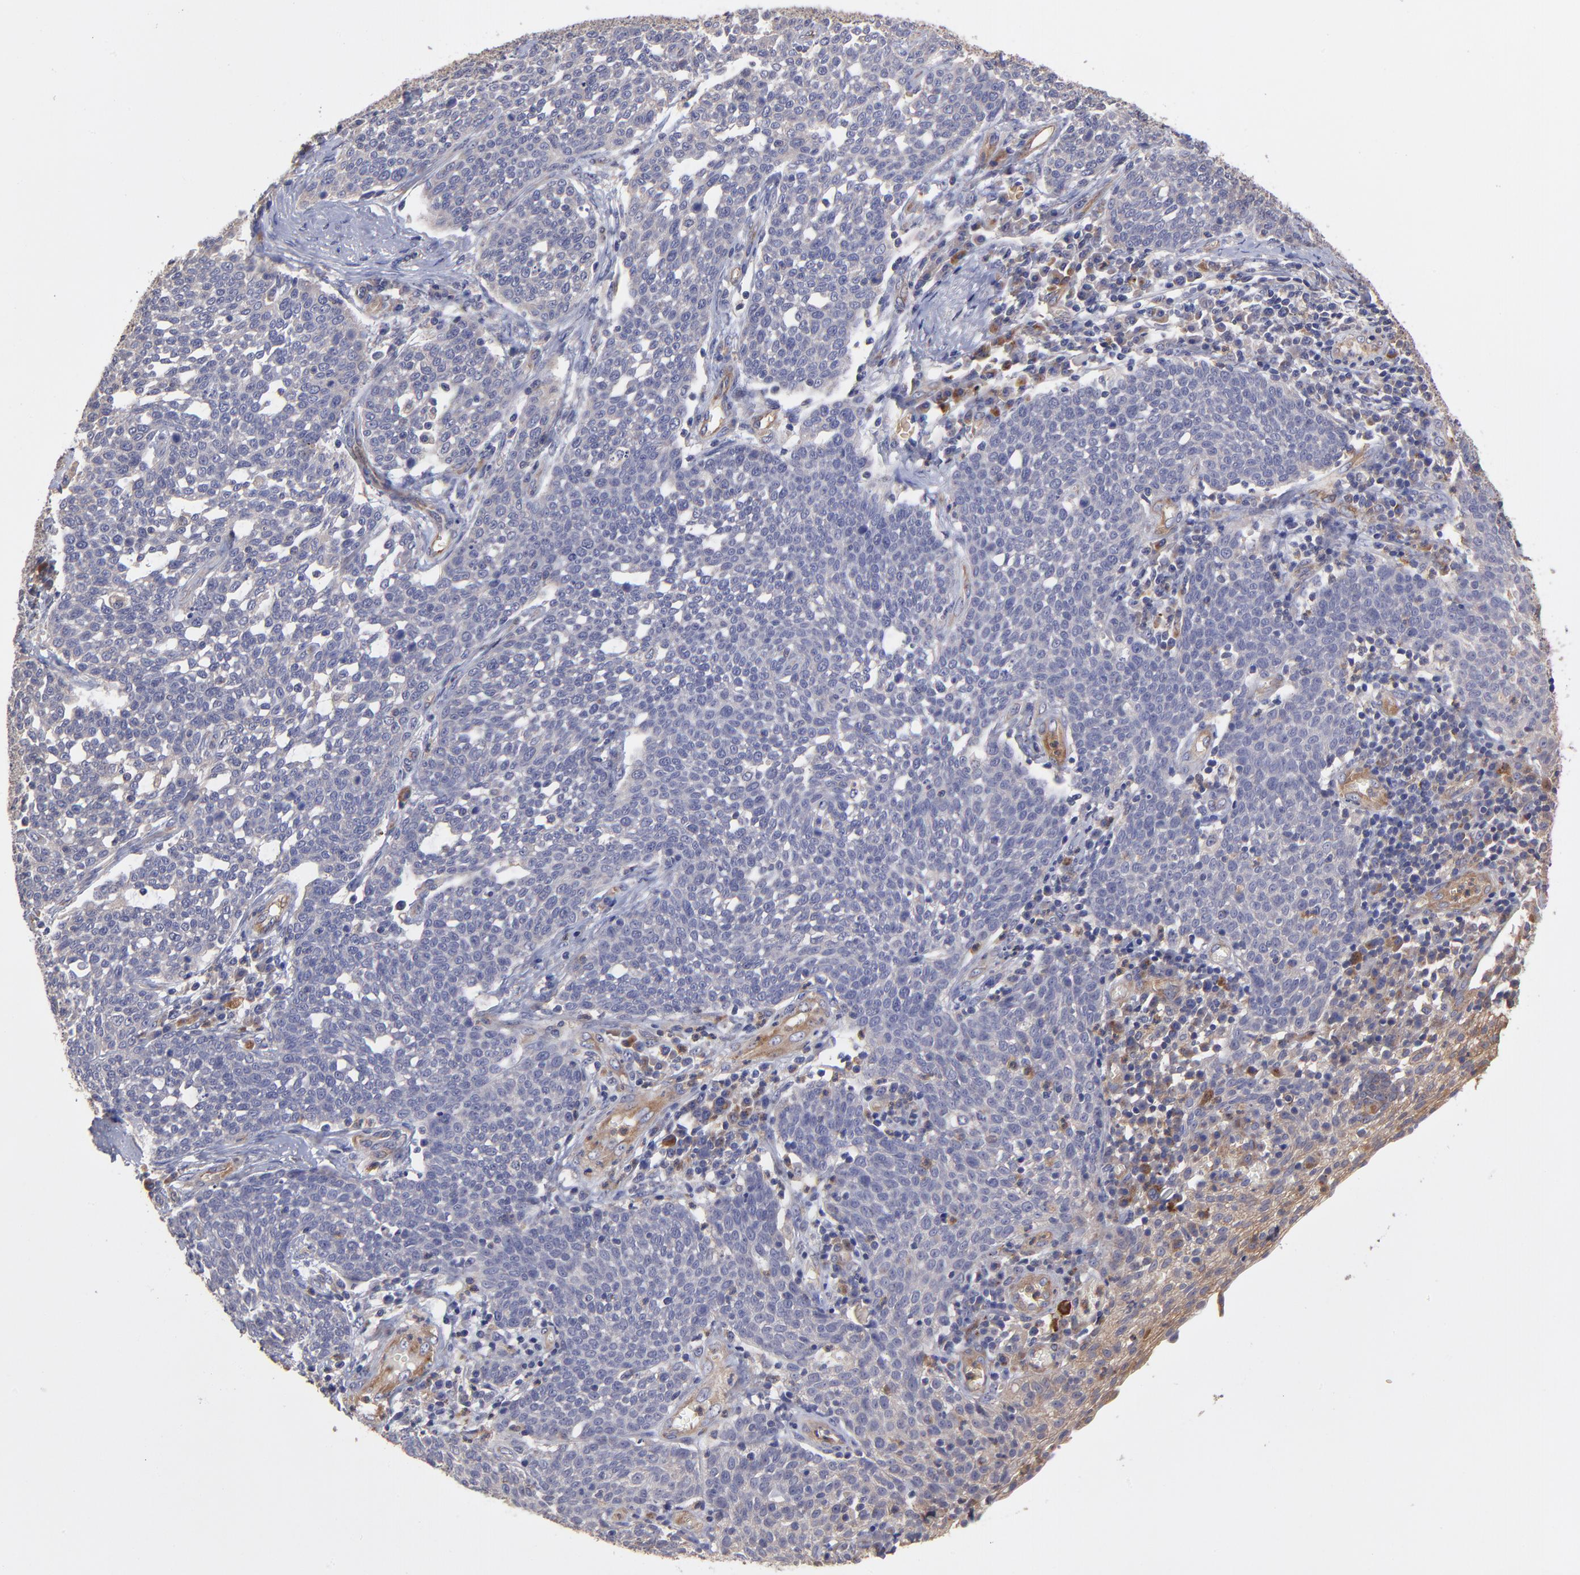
{"staining": {"intensity": "negative", "quantity": "none", "location": "none"}, "tissue": "cervical cancer", "cell_type": "Tumor cells", "image_type": "cancer", "snomed": [{"axis": "morphology", "description": "Squamous cell carcinoma, NOS"}, {"axis": "topography", "description": "Cervix"}], "caption": "IHC histopathology image of neoplastic tissue: squamous cell carcinoma (cervical) stained with DAB displays no significant protein staining in tumor cells. (DAB (3,3'-diaminobenzidine) IHC, high magnification).", "gene": "ASB7", "patient": {"sex": "female", "age": 34}}